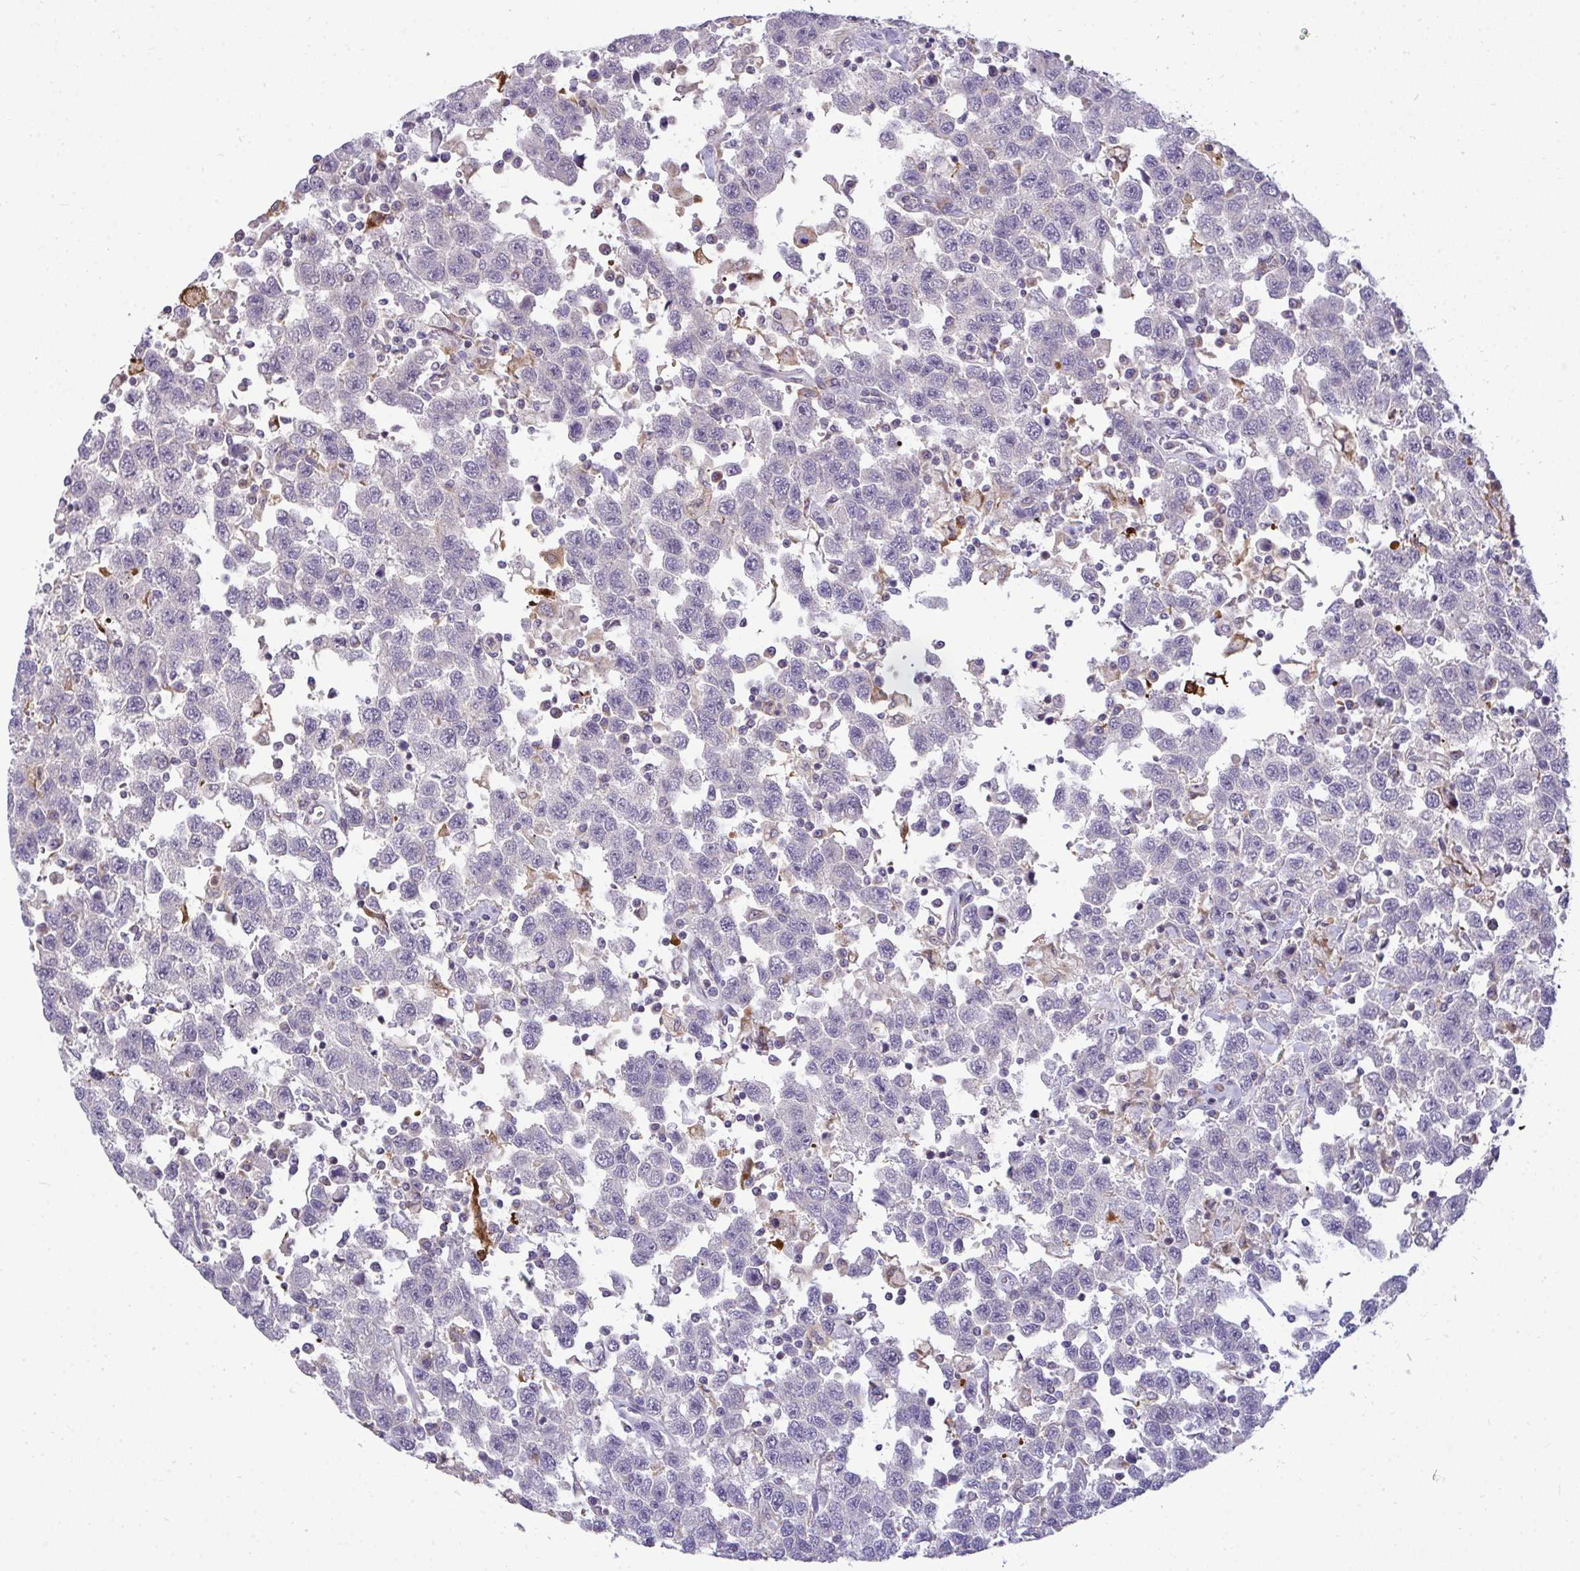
{"staining": {"intensity": "negative", "quantity": "none", "location": "none"}, "tissue": "testis cancer", "cell_type": "Tumor cells", "image_type": "cancer", "snomed": [{"axis": "morphology", "description": "Seminoma, NOS"}, {"axis": "topography", "description": "Testis"}], "caption": "The micrograph shows no significant positivity in tumor cells of testis seminoma.", "gene": "SRRM4", "patient": {"sex": "male", "age": 41}}